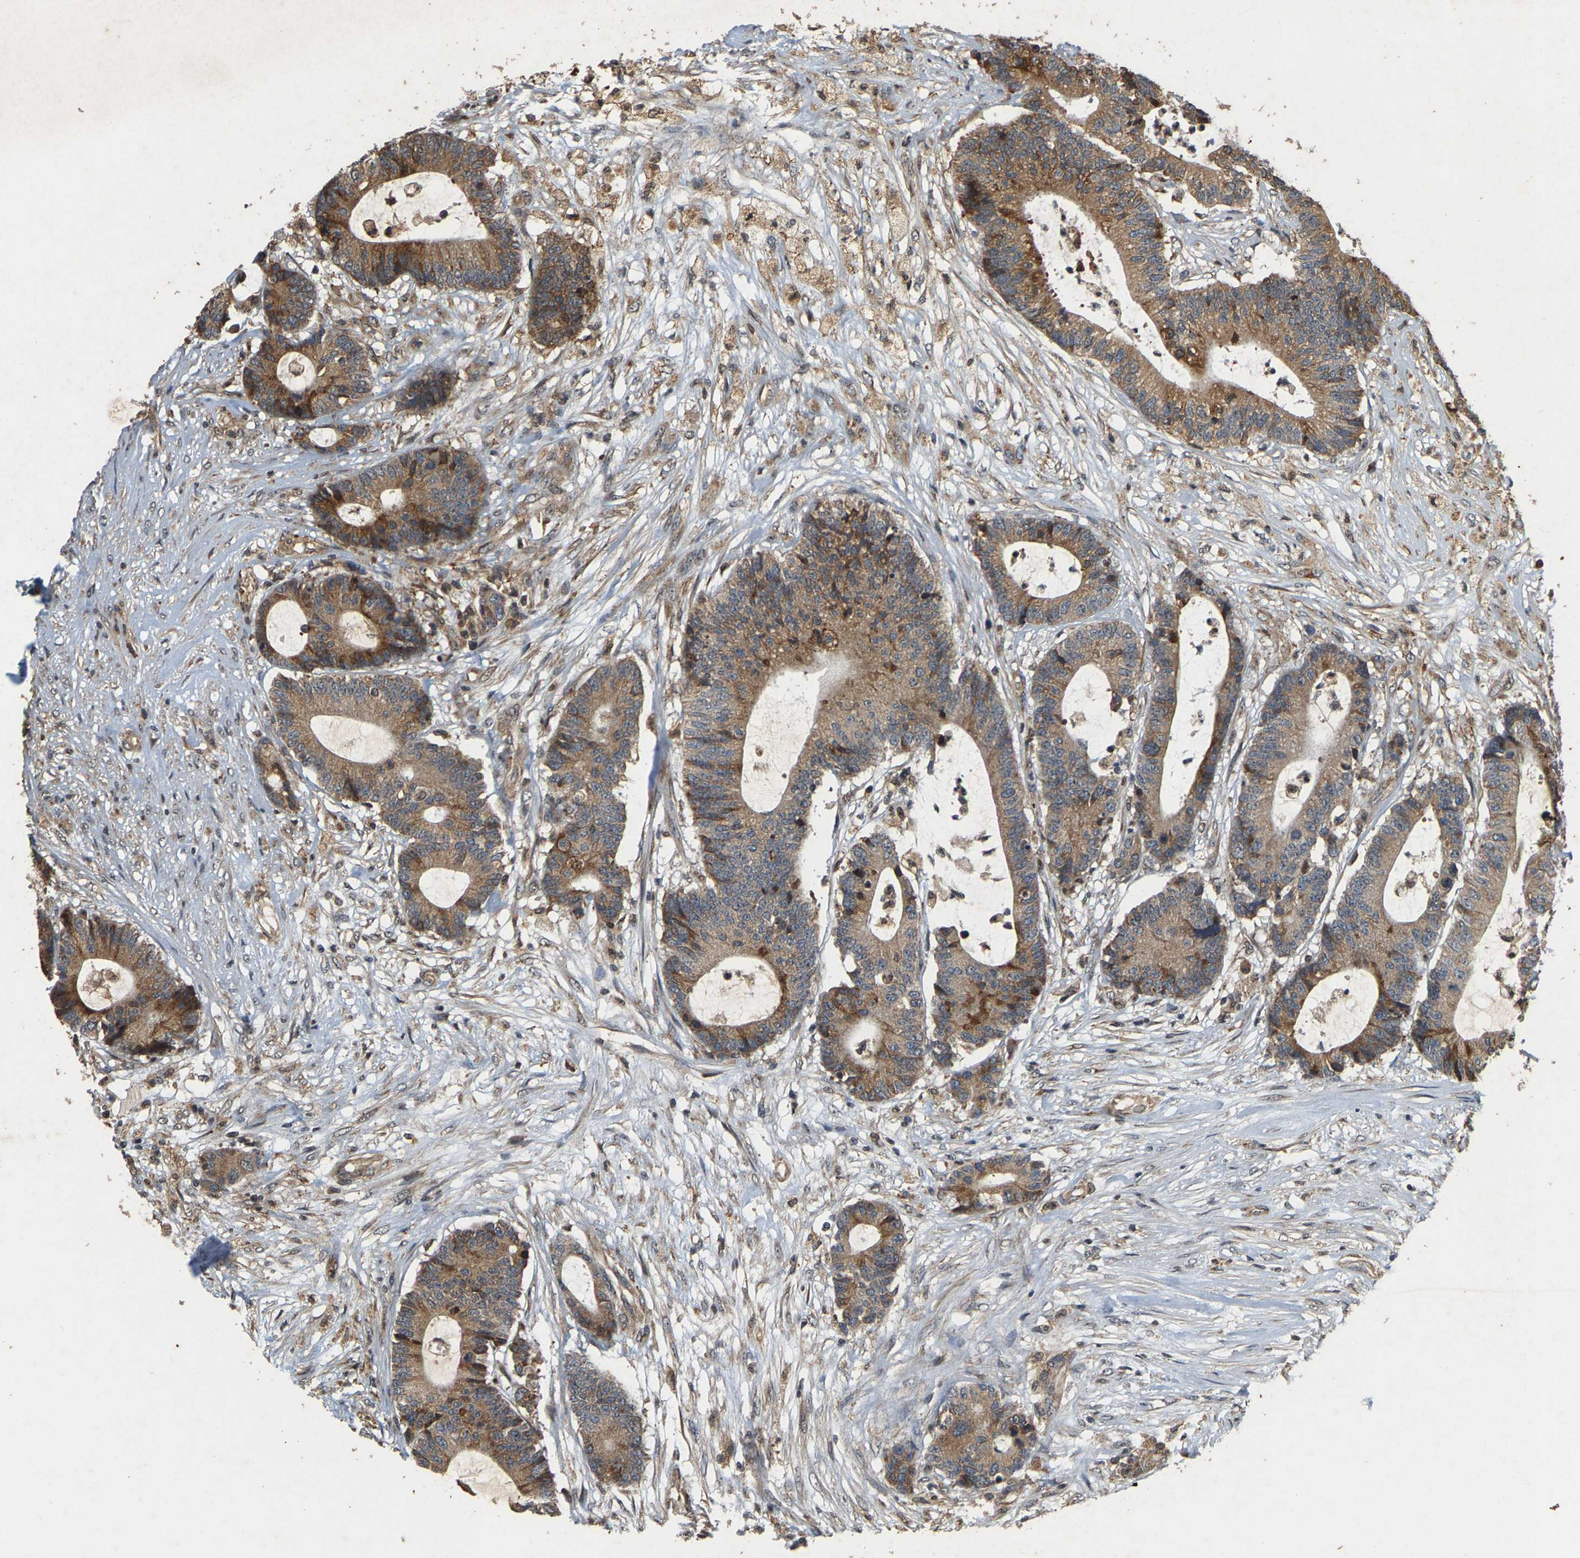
{"staining": {"intensity": "moderate", "quantity": ">75%", "location": "cytoplasmic/membranous"}, "tissue": "colorectal cancer", "cell_type": "Tumor cells", "image_type": "cancer", "snomed": [{"axis": "morphology", "description": "Adenocarcinoma, NOS"}, {"axis": "topography", "description": "Colon"}], "caption": "Immunohistochemistry image of neoplastic tissue: human adenocarcinoma (colorectal) stained using immunohistochemistry (IHC) shows medium levels of moderate protein expression localized specifically in the cytoplasmic/membranous of tumor cells, appearing as a cytoplasmic/membranous brown color.", "gene": "CIDEC", "patient": {"sex": "female", "age": 84}}